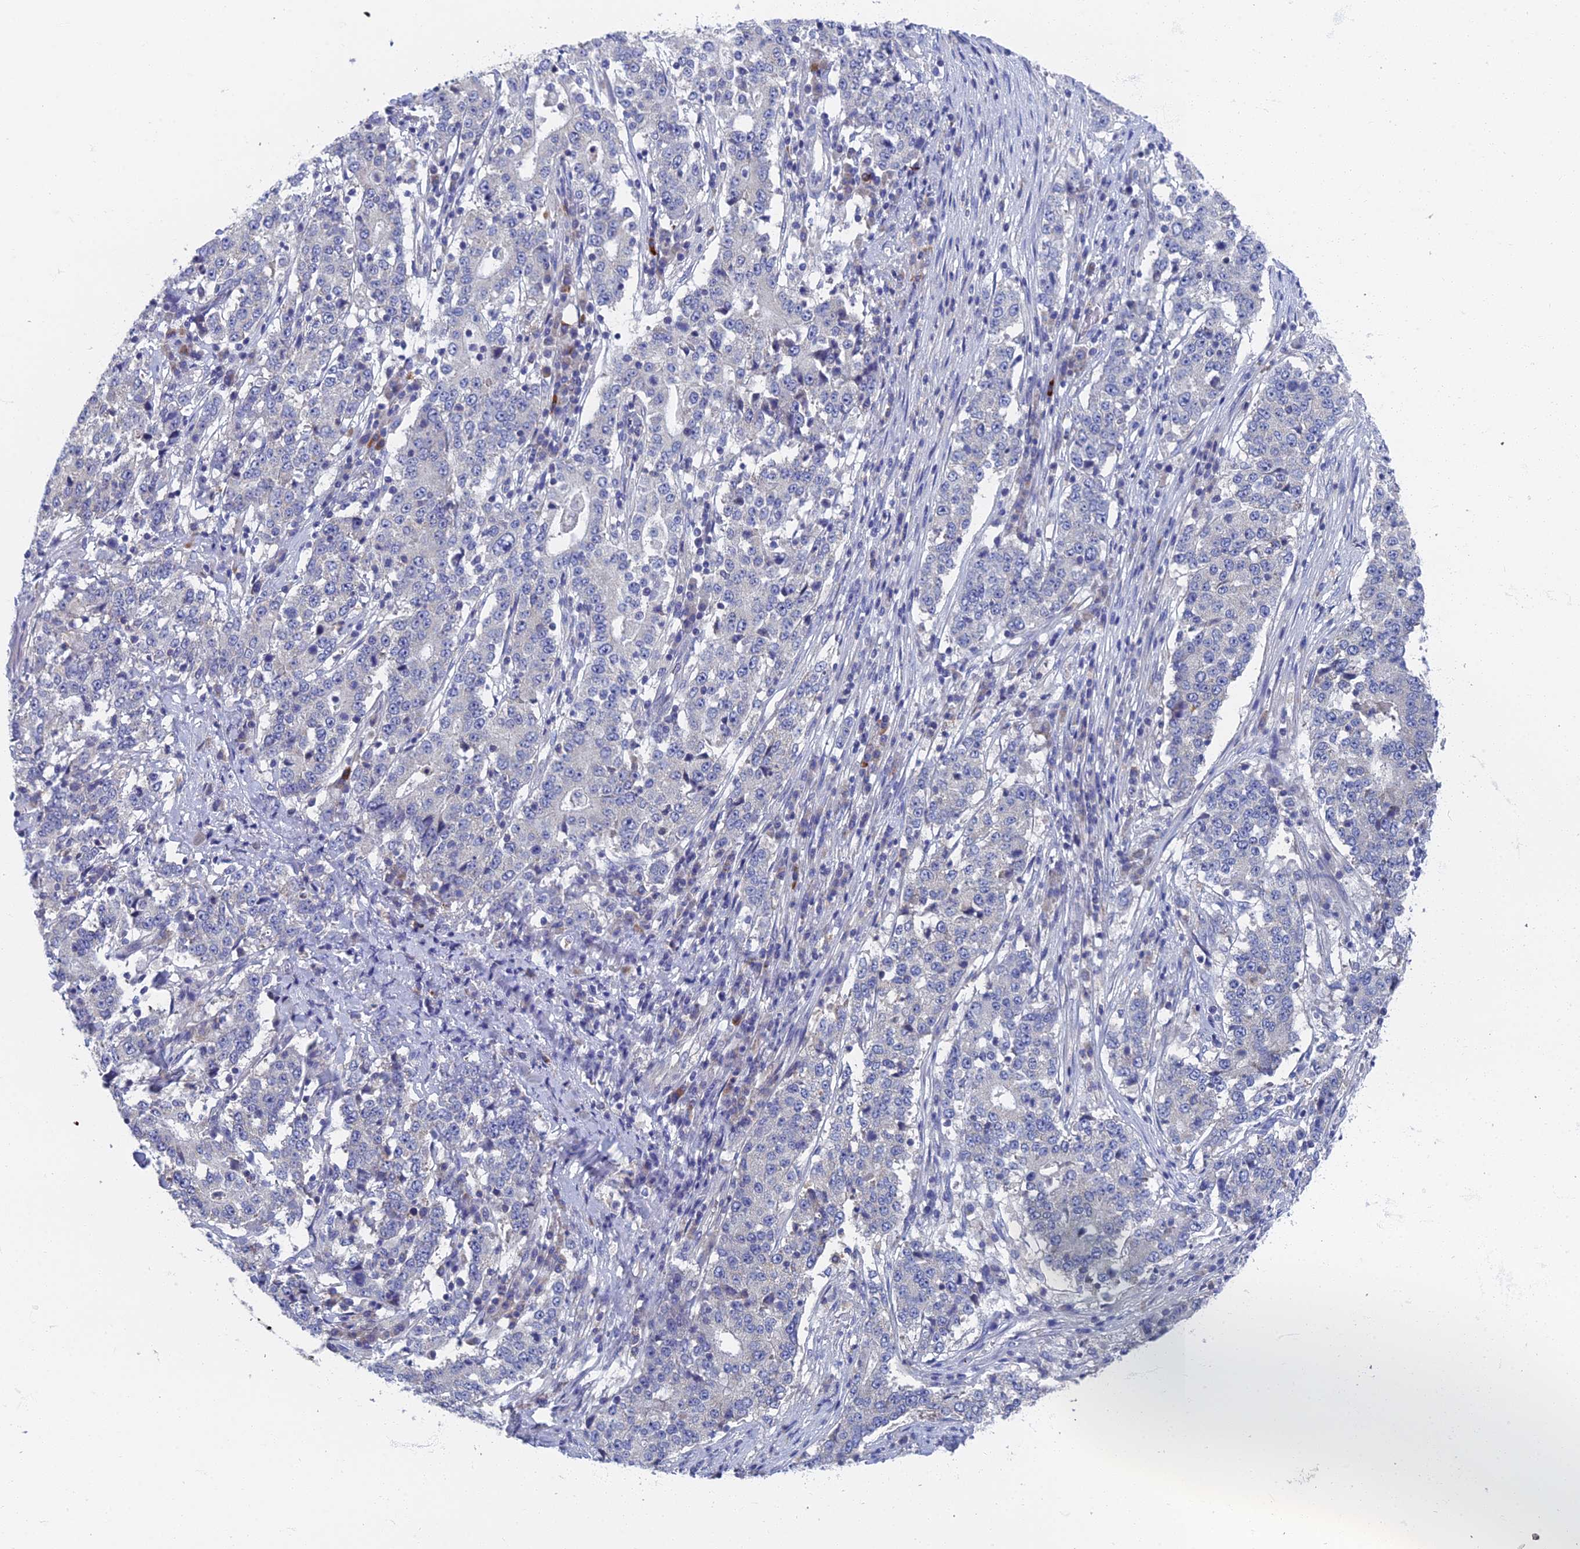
{"staining": {"intensity": "negative", "quantity": "none", "location": "none"}, "tissue": "stomach cancer", "cell_type": "Tumor cells", "image_type": "cancer", "snomed": [{"axis": "morphology", "description": "Adenocarcinoma, NOS"}, {"axis": "topography", "description": "Stomach"}], "caption": "Immunohistochemical staining of human stomach adenocarcinoma reveals no significant positivity in tumor cells.", "gene": "SPIN4", "patient": {"sex": "male", "age": 59}}